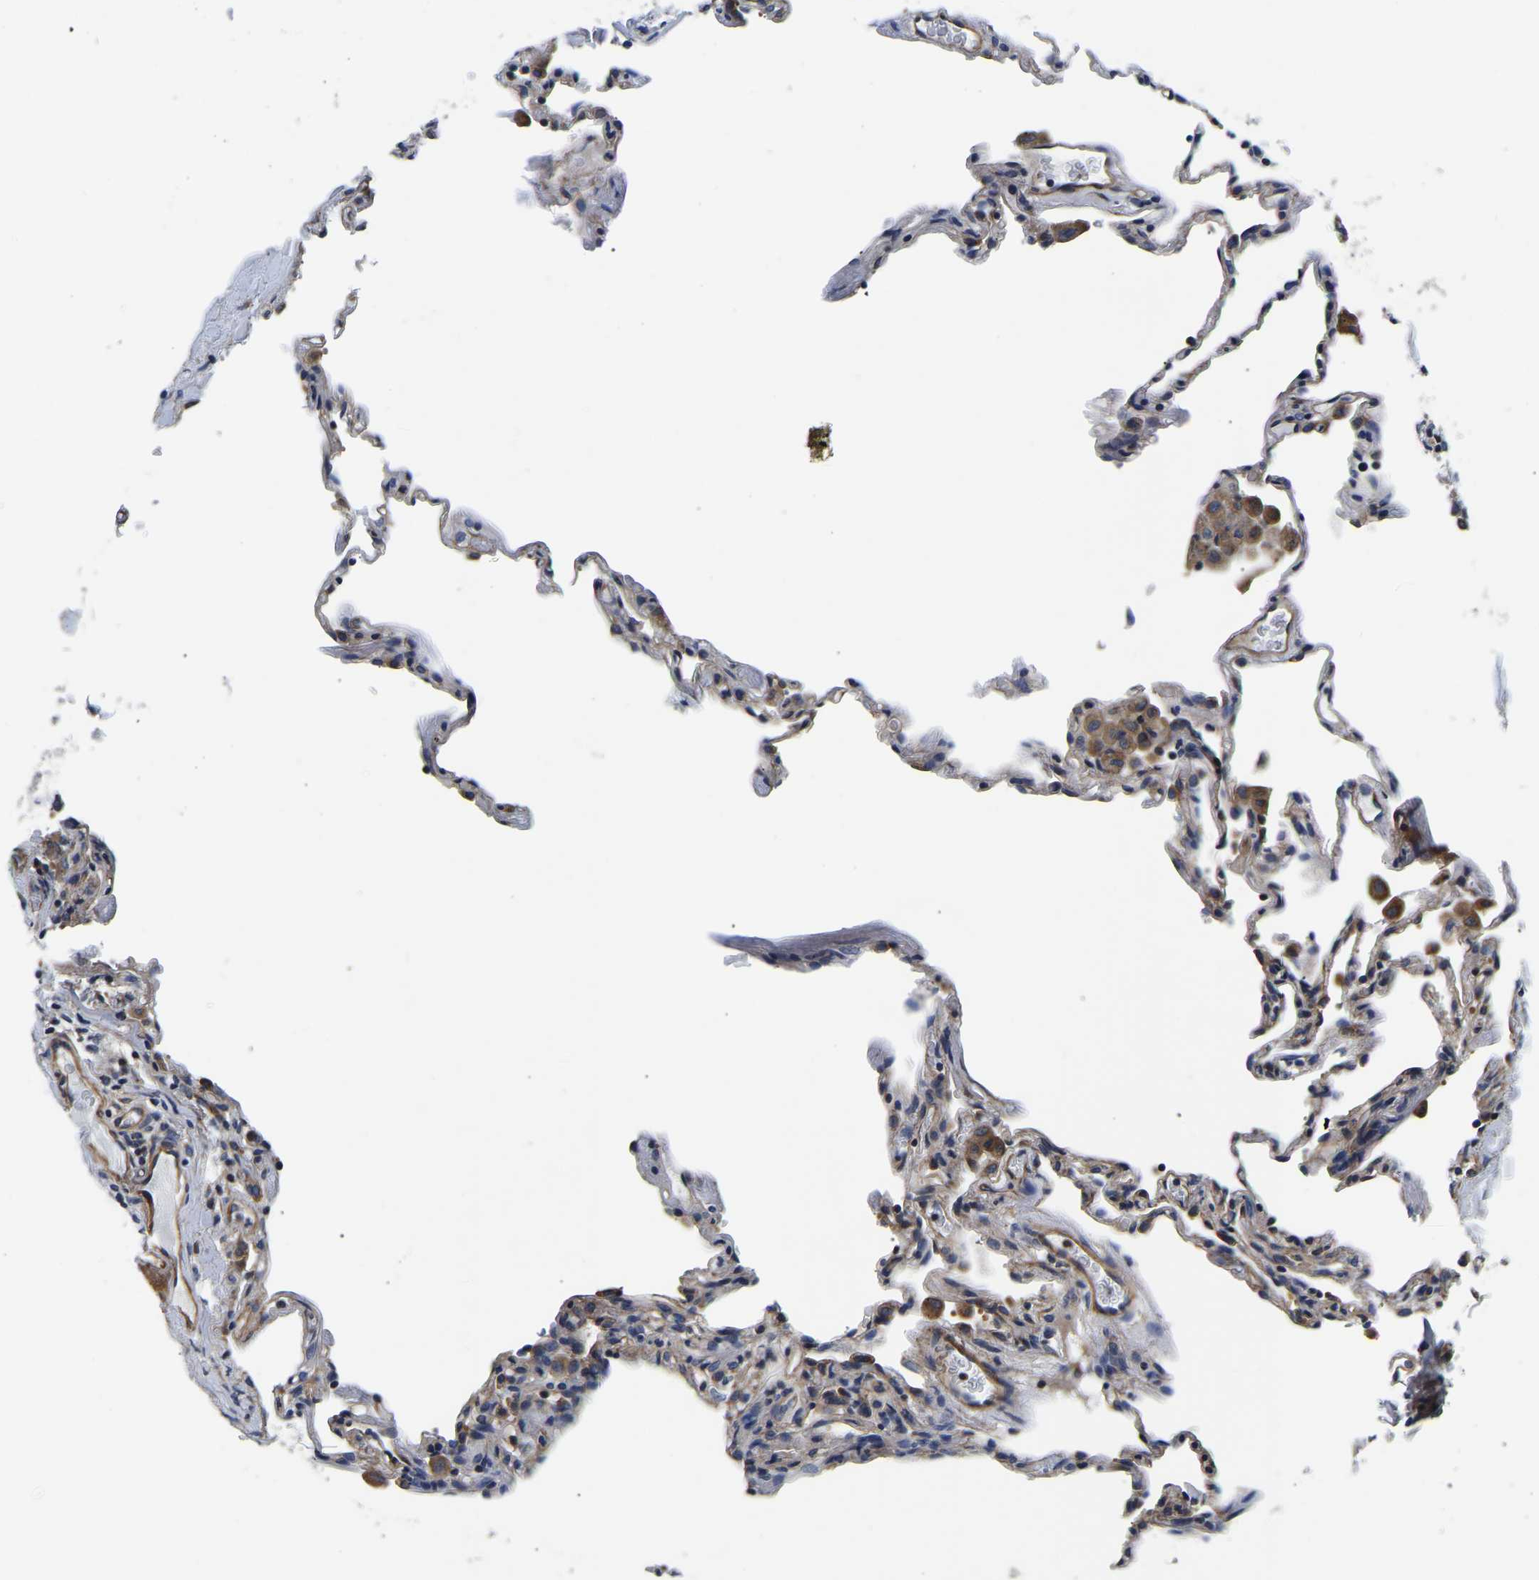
{"staining": {"intensity": "weak", "quantity": "<25%", "location": "cytoplasmic/membranous"}, "tissue": "lung", "cell_type": "Alveolar cells", "image_type": "normal", "snomed": [{"axis": "morphology", "description": "Normal tissue, NOS"}, {"axis": "topography", "description": "Lung"}], "caption": "IHC of normal lung demonstrates no positivity in alveolar cells. (Stains: DAB IHC with hematoxylin counter stain, Microscopy: brightfield microscopy at high magnification).", "gene": "KCTD17", "patient": {"sex": "male", "age": 59}}